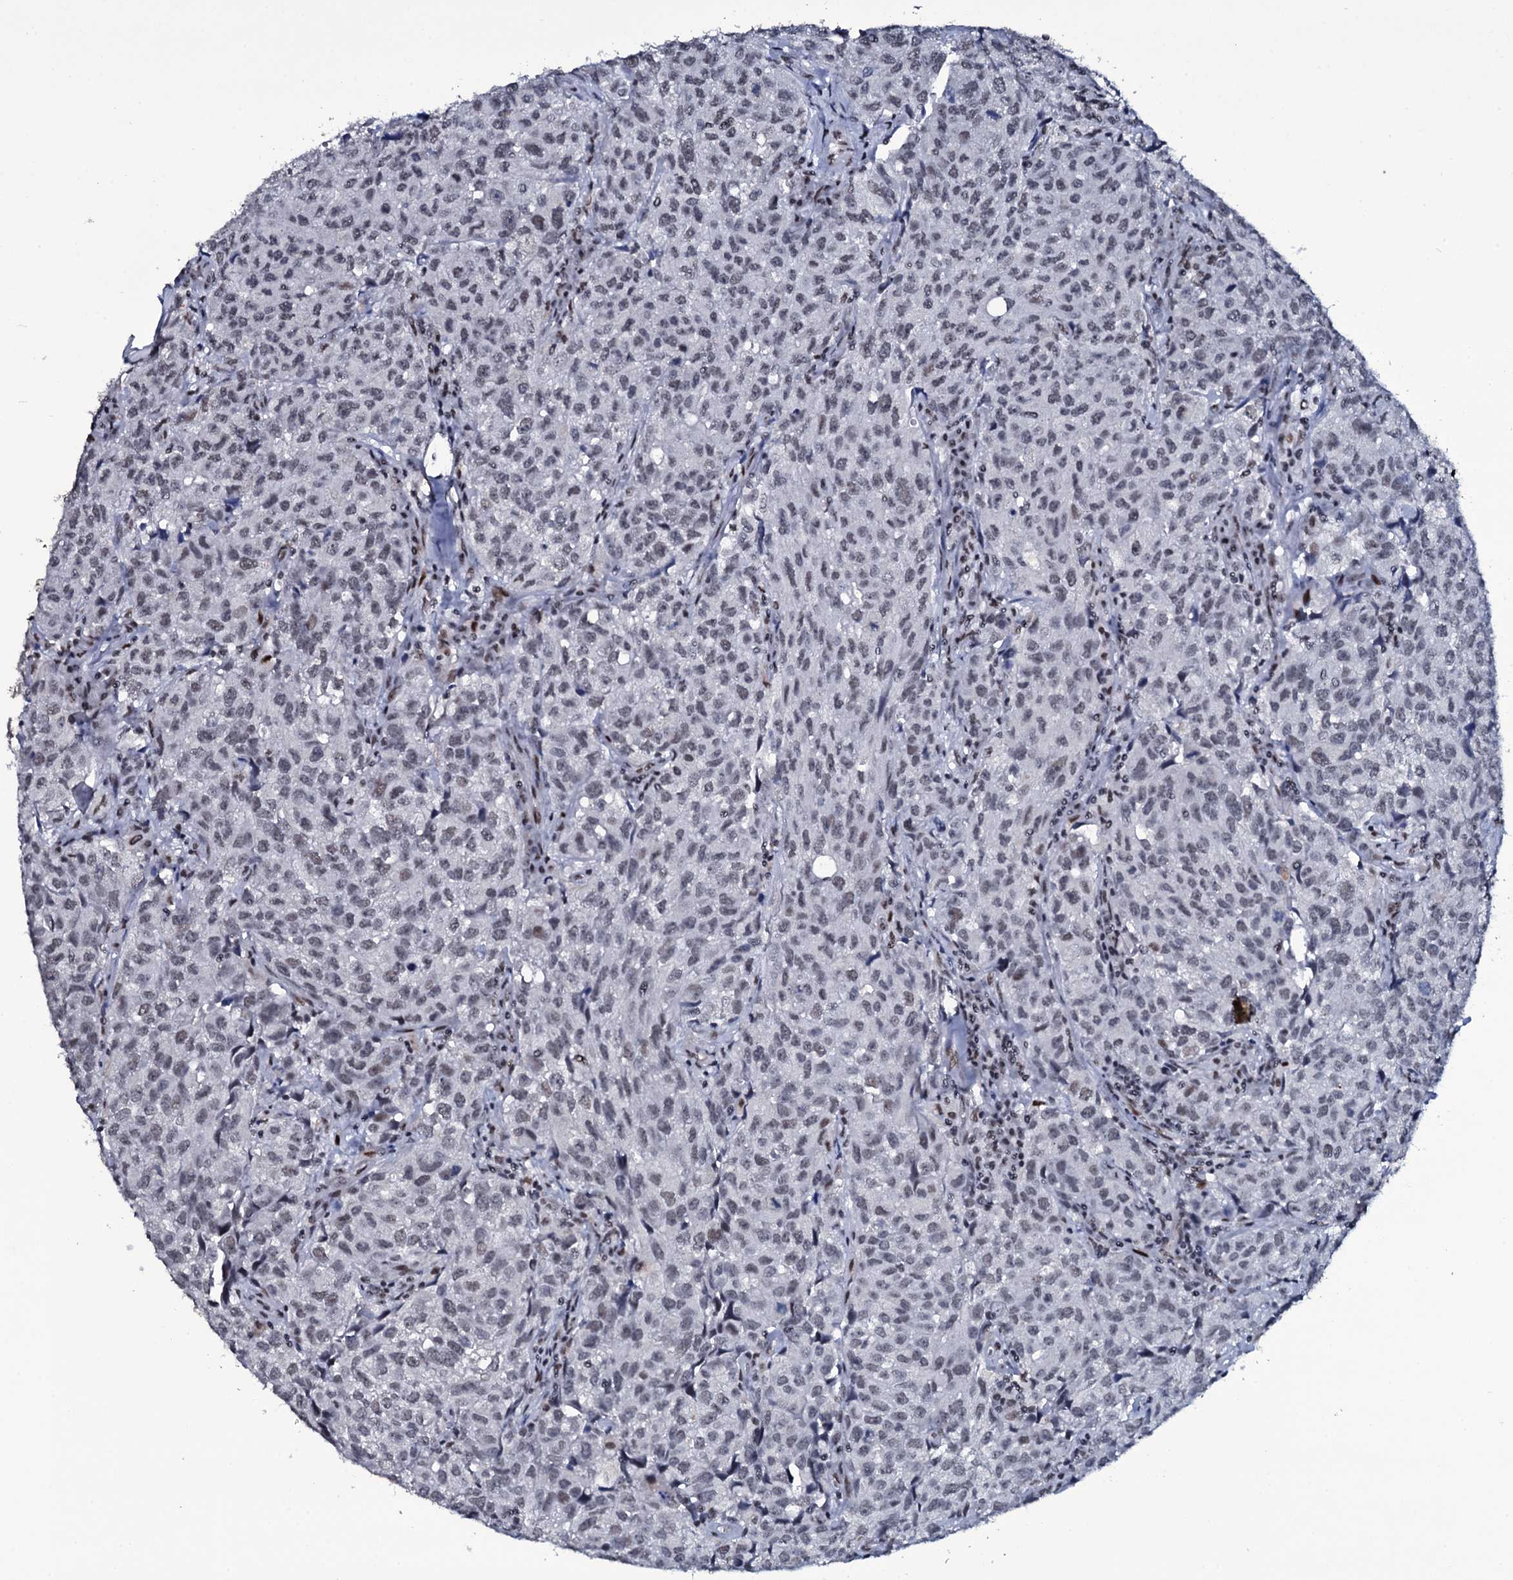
{"staining": {"intensity": "negative", "quantity": "none", "location": "none"}, "tissue": "urothelial cancer", "cell_type": "Tumor cells", "image_type": "cancer", "snomed": [{"axis": "morphology", "description": "Urothelial carcinoma, High grade"}, {"axis": "topography", "description": "Urinary bladder"}], "caption": "Immunohistochemistry image of human urothelial carcinoma (high-grade) stained for a protein (brown), which displays no staining in tumor cells.", "gene": "ZMIZ2", "patient": {"sex": "female", "age": 75}}